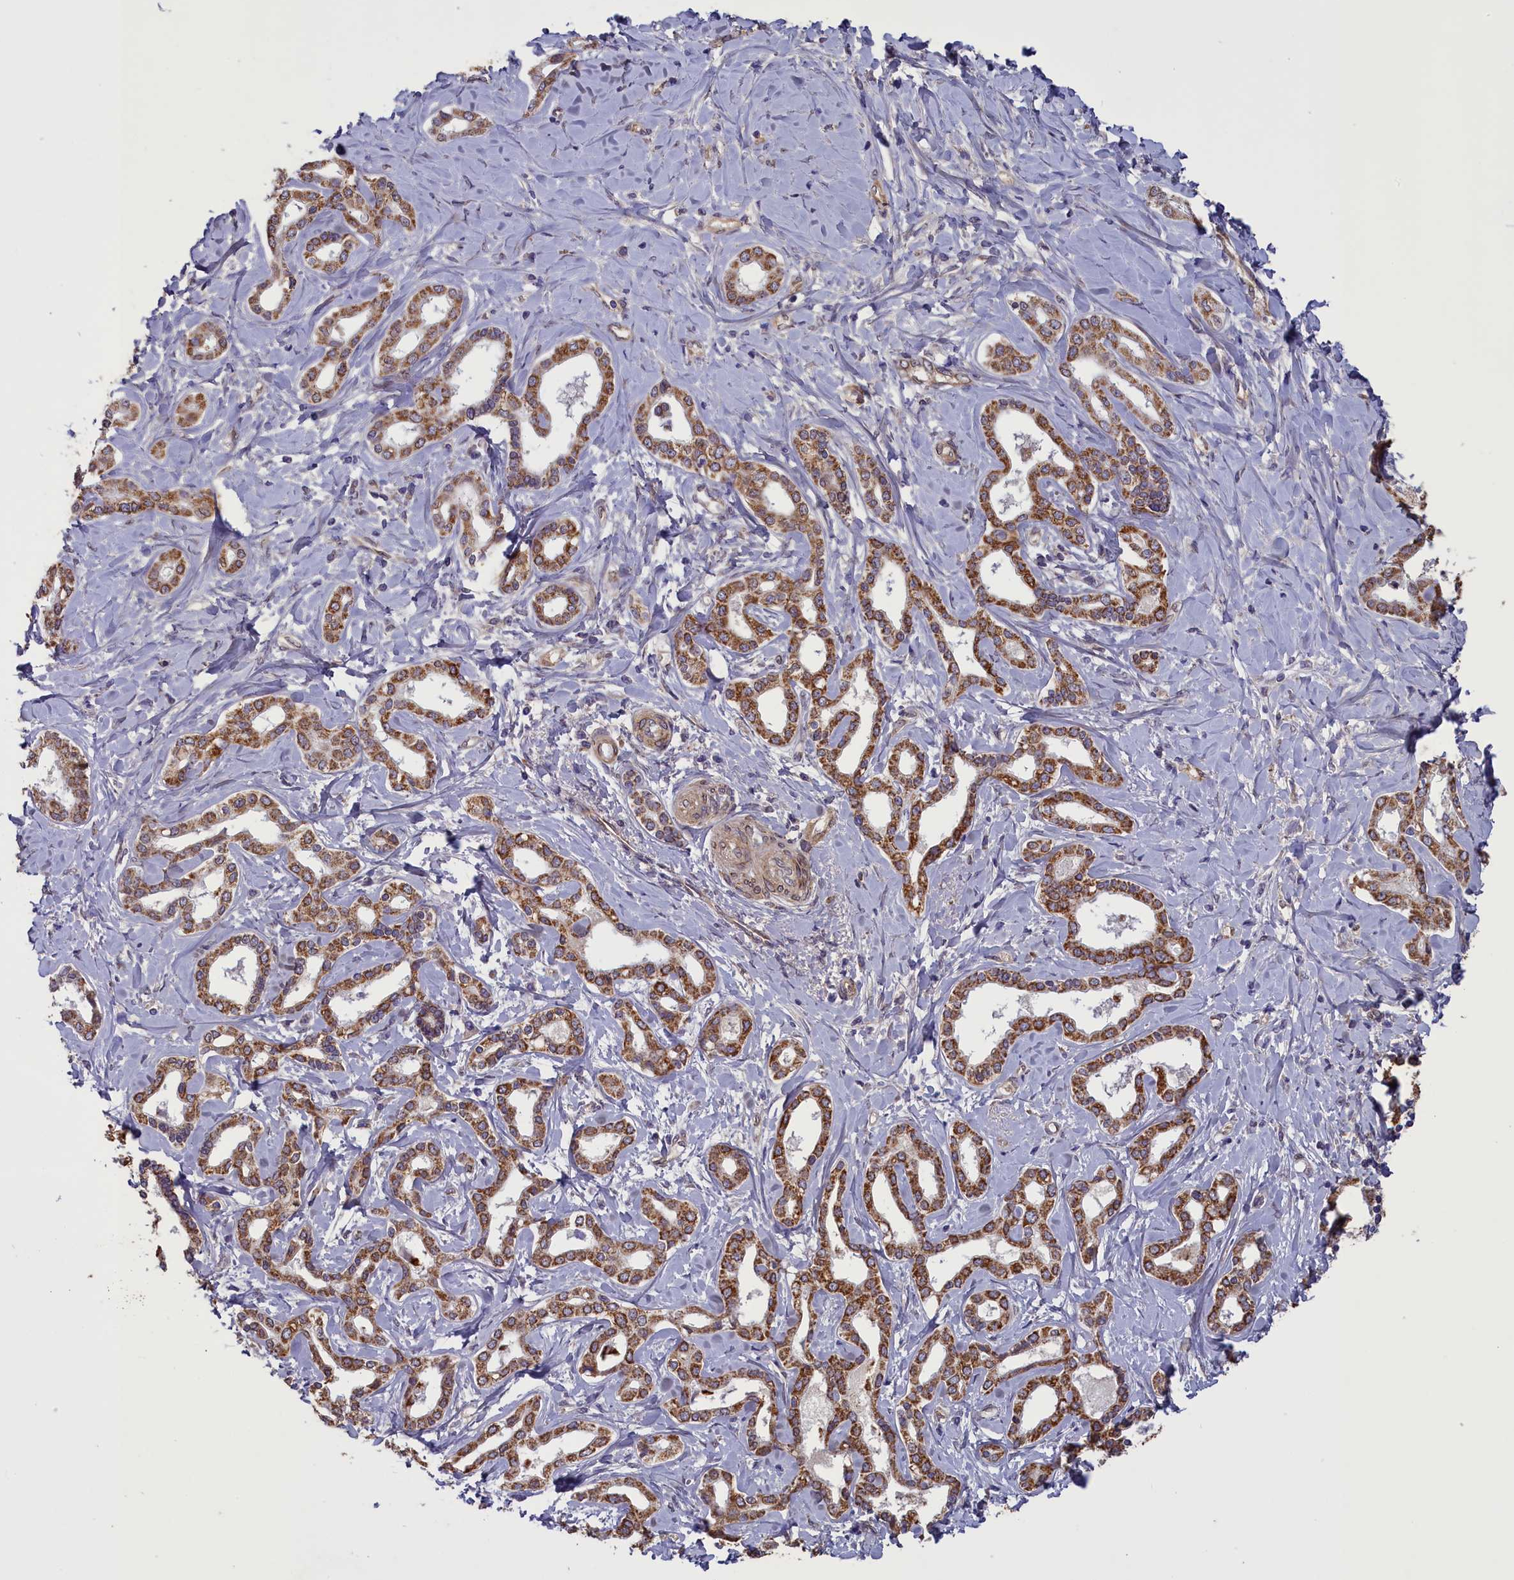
{"staining": {"intensity": "moderate", "quantity": ">75%", "location": "cytoplasmic/membranous"}, "tissue": "liver cancer", "cell_type": "Tumor cells", "image_type": "cancer", "snomed": [{"axis": "morphology", "description": "Cholangiocarcinoma"}, {"axis": "topography", "description": "Liver"}], "caption": "A brown stain highlights moderate cytoplasmic/membranous staining of a protein in human liver cancer tumor cells.", "gene": "ACAD8", "patient": {"sex": "female", "age": 77}}